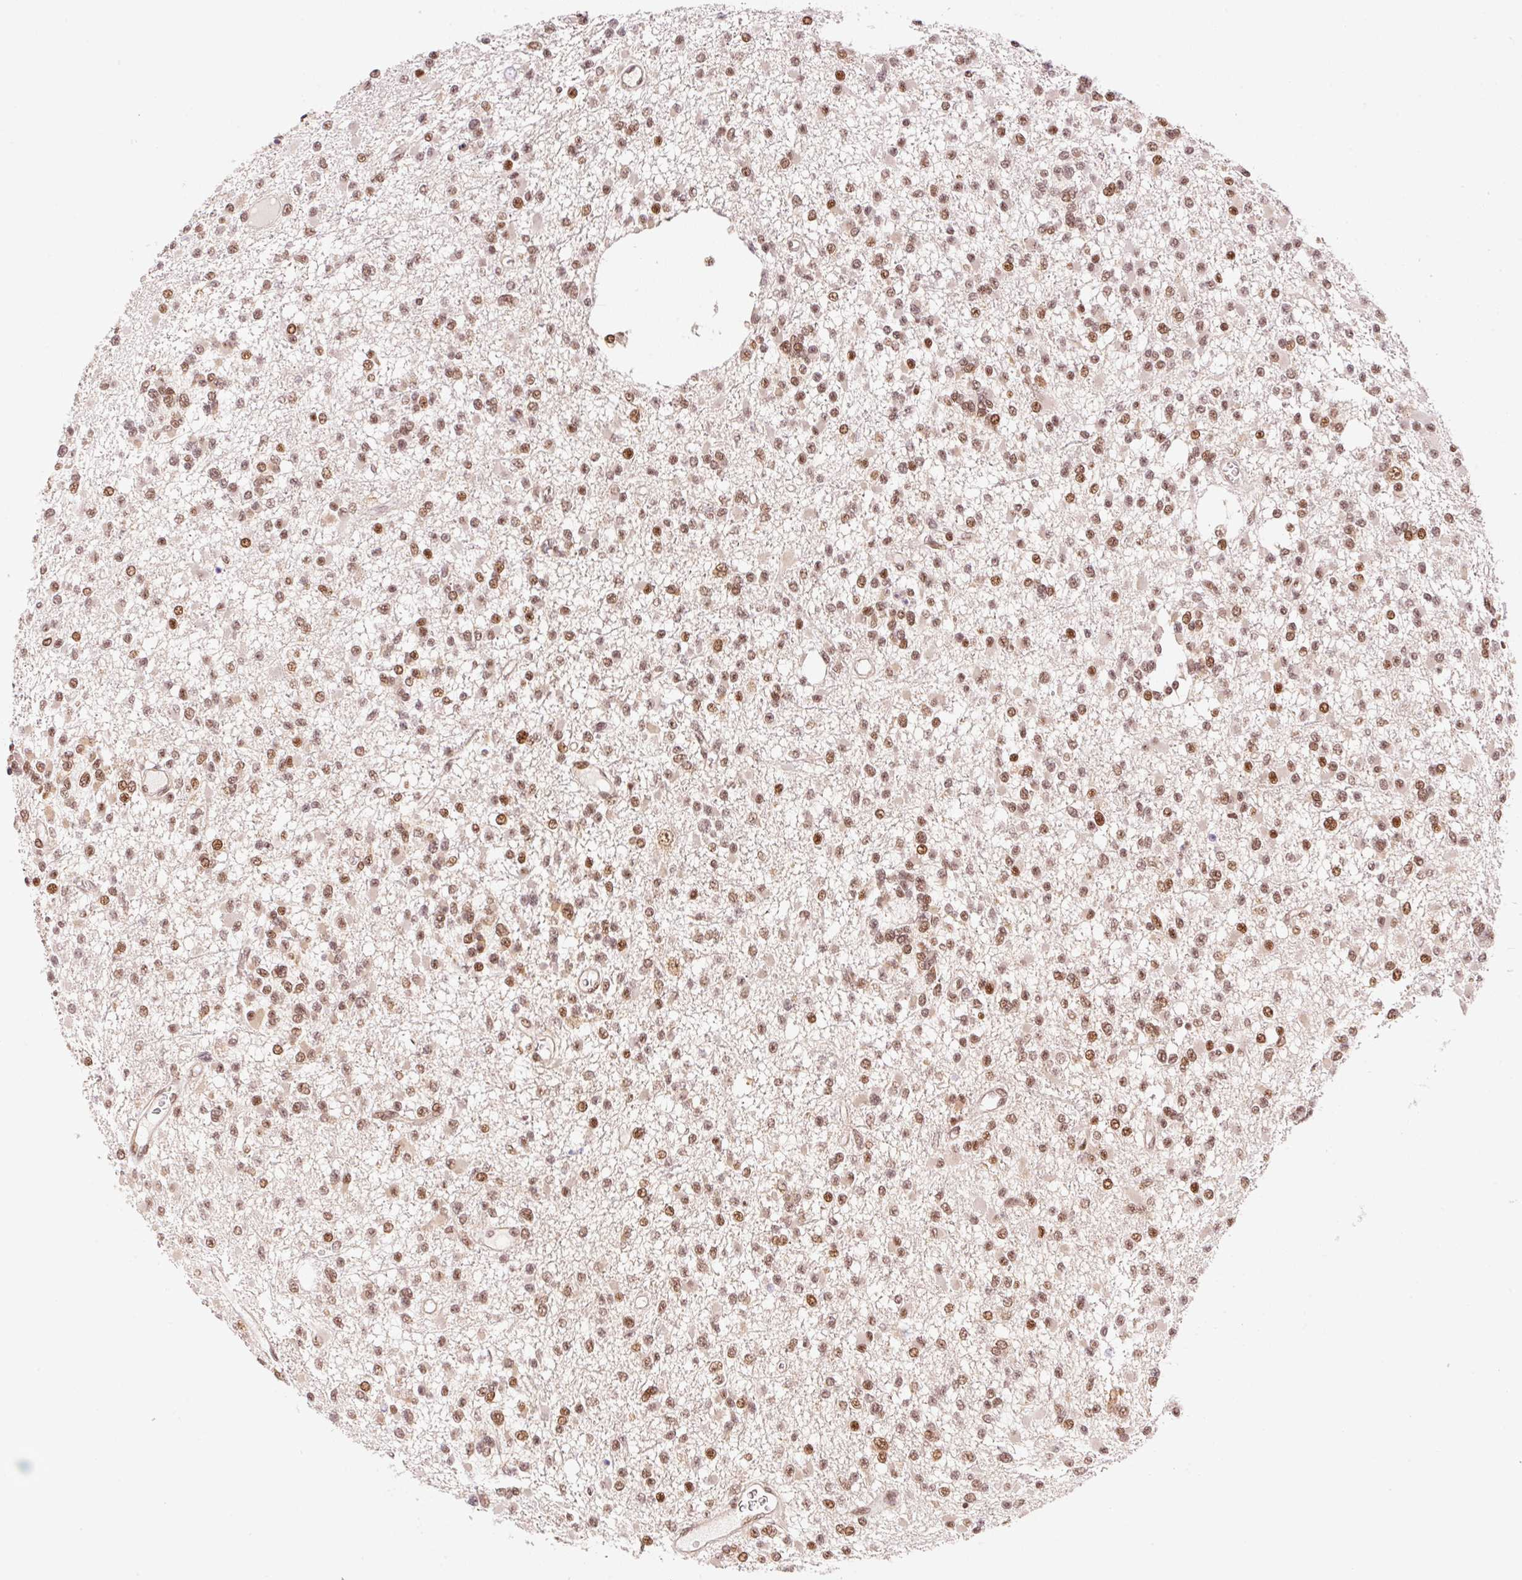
{"staining": {"intensity": "moderate", "quantity": ">75%", "location": "nuclear"}, "tissue": "glioma", "cell_type": "Tumor cells", "image_type": "cancer", "snomed": [{"axis": "morphology", "description": "Glioma, malignant, Low grade"}, {"axis": "topography", "description": "Brain"}], "caption": "Protein staining of glioma tissue exhibits moderate nuclear expression in approximately >75% of tumor cells. (DAB IHC with brightfield microscopy, high magnification).", "gene": "INTS8", "patient": {"sex": "female", "age": 22}}